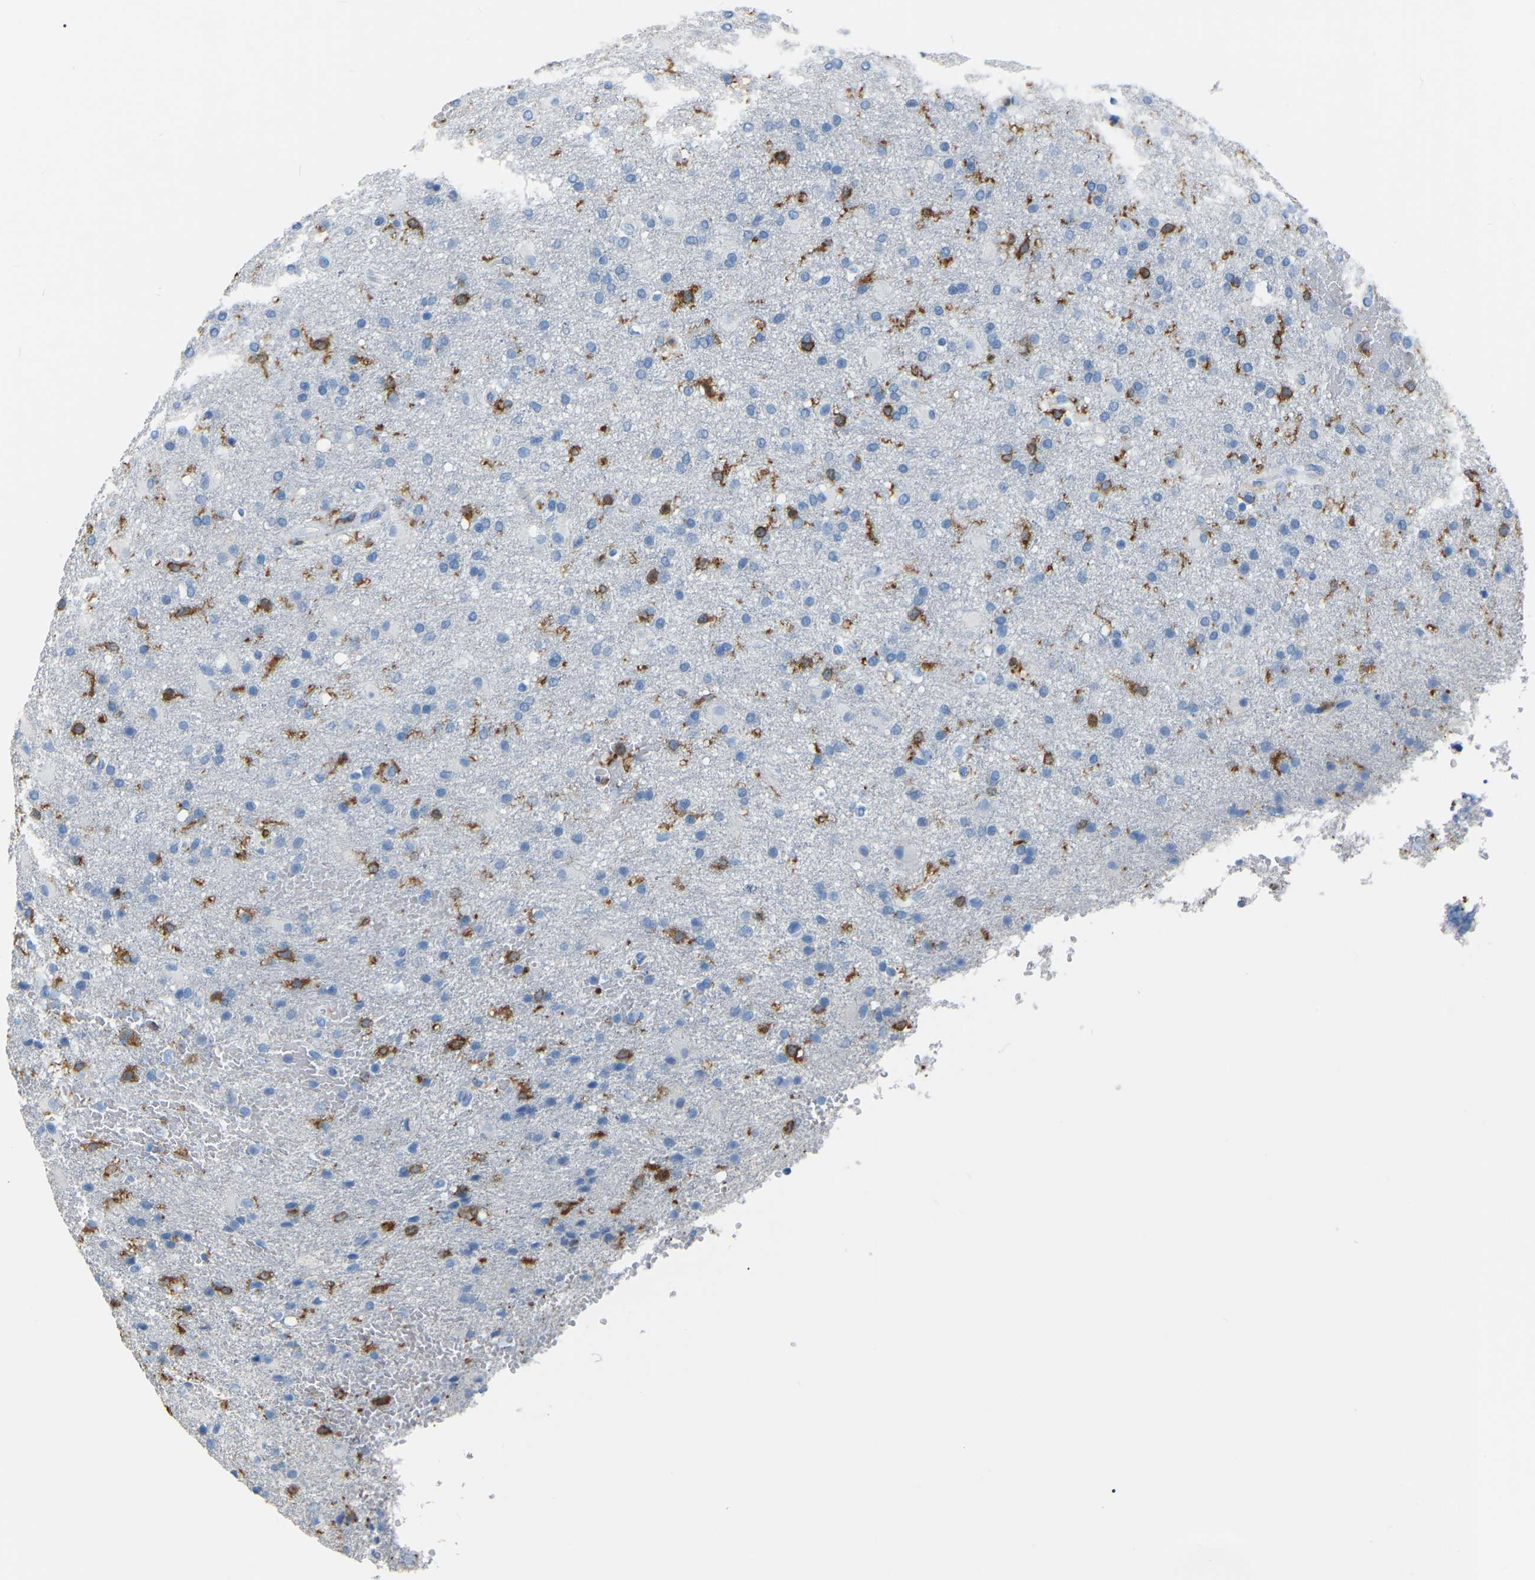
{"staining": {"intensity": "moderate", "quantity": "<25%", "location": "cytoplasmic/membranous"}, "tissue": "glioma", "cell_type": "Tumor cells", "image_type": "cancer", "snomed": [{"axis": "morphology", "description": "Glioma, malignant, High grade"}, {"axis": "topography", "description": "Brain"}], "caption": "Brown immunohistochemical staining in human malignant glioma (high-grade) demonstrates moderate cytoplasmic/membranous expression in about <25% of tumor cells.", "gene": "ARHGAP45", "patient": {"sex": "male", "age": 72}}